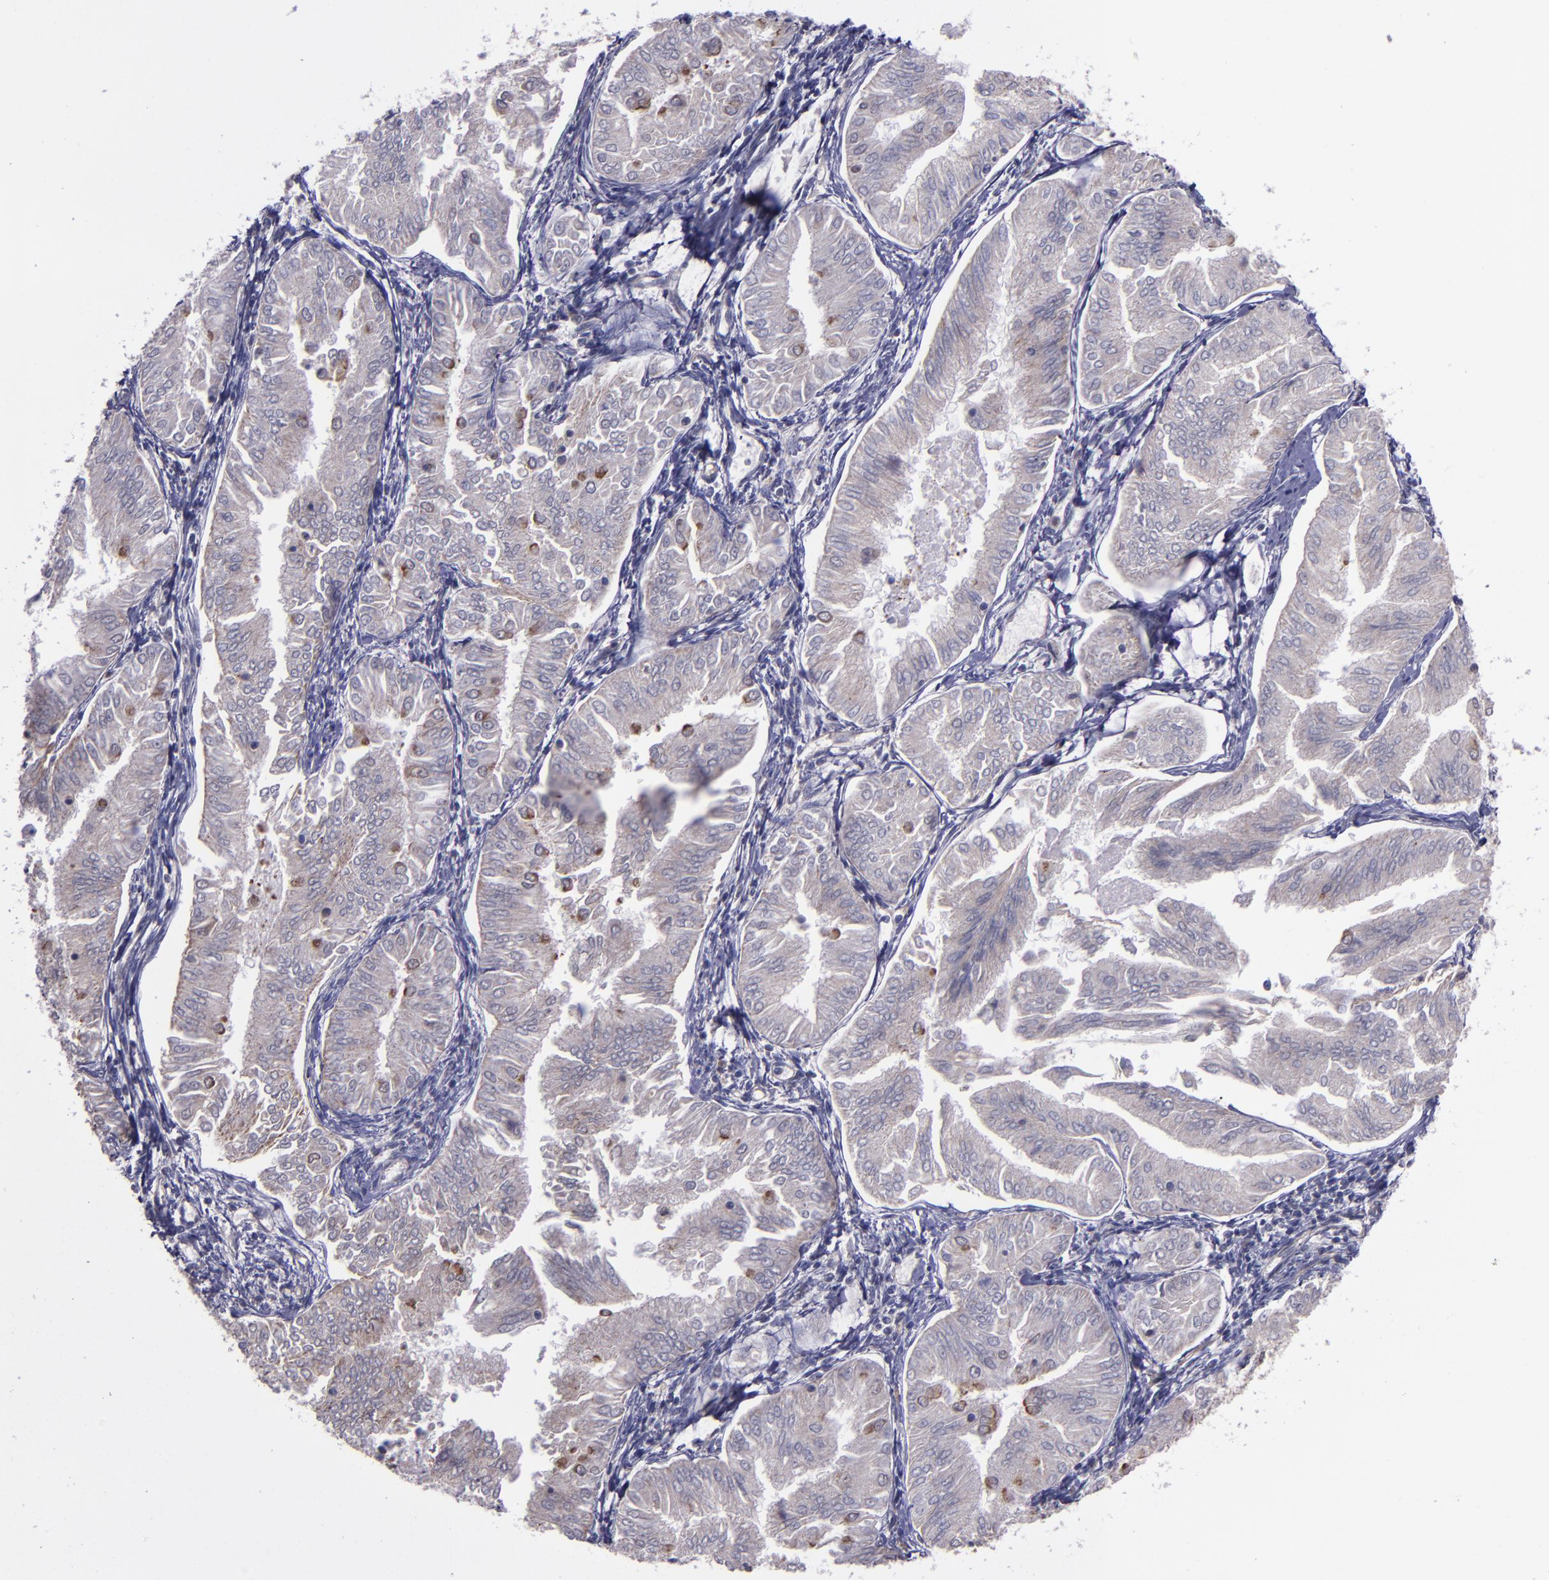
{"staining": {"intensity": "weak", "quantity": ">75%", "location": "cytoplasmic/membranous"}, "tissue": "endometrial cancer", "cell_type": "Tumor cells", "image_type": "cancer", "snomed": [{"axis": "morphology", "description": "Adenocarcinoma, NOS"}, {"axis": "topography", "description": "Endometrium"}], "caption": "Protein staining by immunohistochemistry reveals weak cytoplasmic/membranous expression in about >75% of tumor cells in endometrial adenocarcinoma. The protein is shown in brown color, while the nuclei are stained blue.", "gene": "LONP1", "patient": {"sex": "female", "age": 53}}